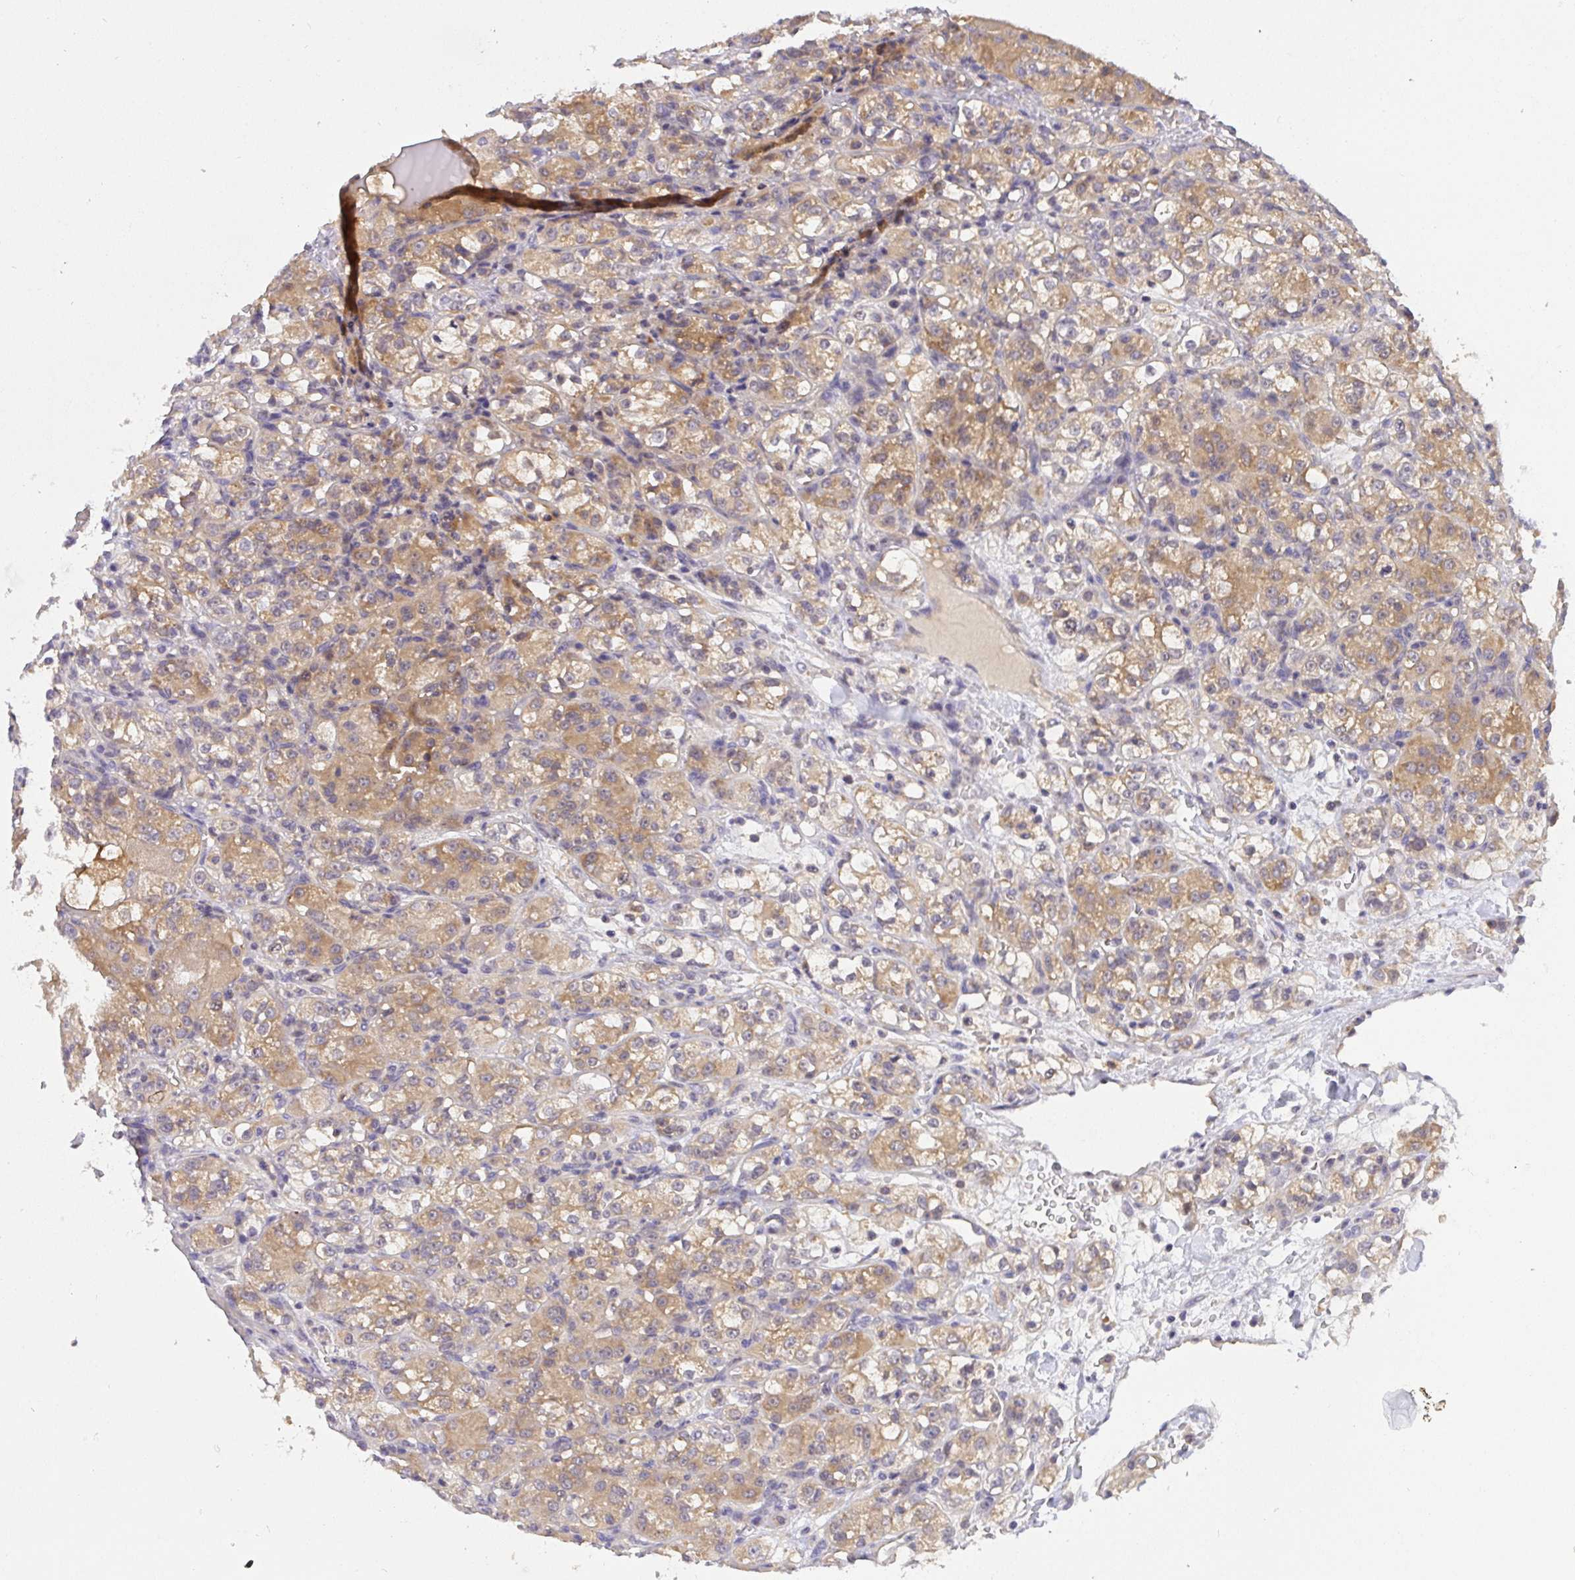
{"staining": {"intensity": "moderate", "quantity": ">75%", "location": "cytoplasmic/membranous"}, "tissue": "renal cancer", "cell_type": "Tumor cells", "image_type": "cancer", "snomed": [{"axis": "morphology", "description": "Normal tissue, NOS"}, {"axis": "morphology", "description": "Adenocarcinoma, NOS"}, {"axis": "topography", "description": "Kidney"}], "caption": "High-magnification brightfield microscopy of renal cancer (adenocarcinoma) stained with DAB (3,3'-diaminobenzidine) (brown) and counterstained with hematoxylin (blue). tumor cells exhibit moderate cytoplasmic/membranous expression is appreciated in approximately>75% of cells.", "gene": "C19orf54", "patient": {"sex": "male", "age": 61}}